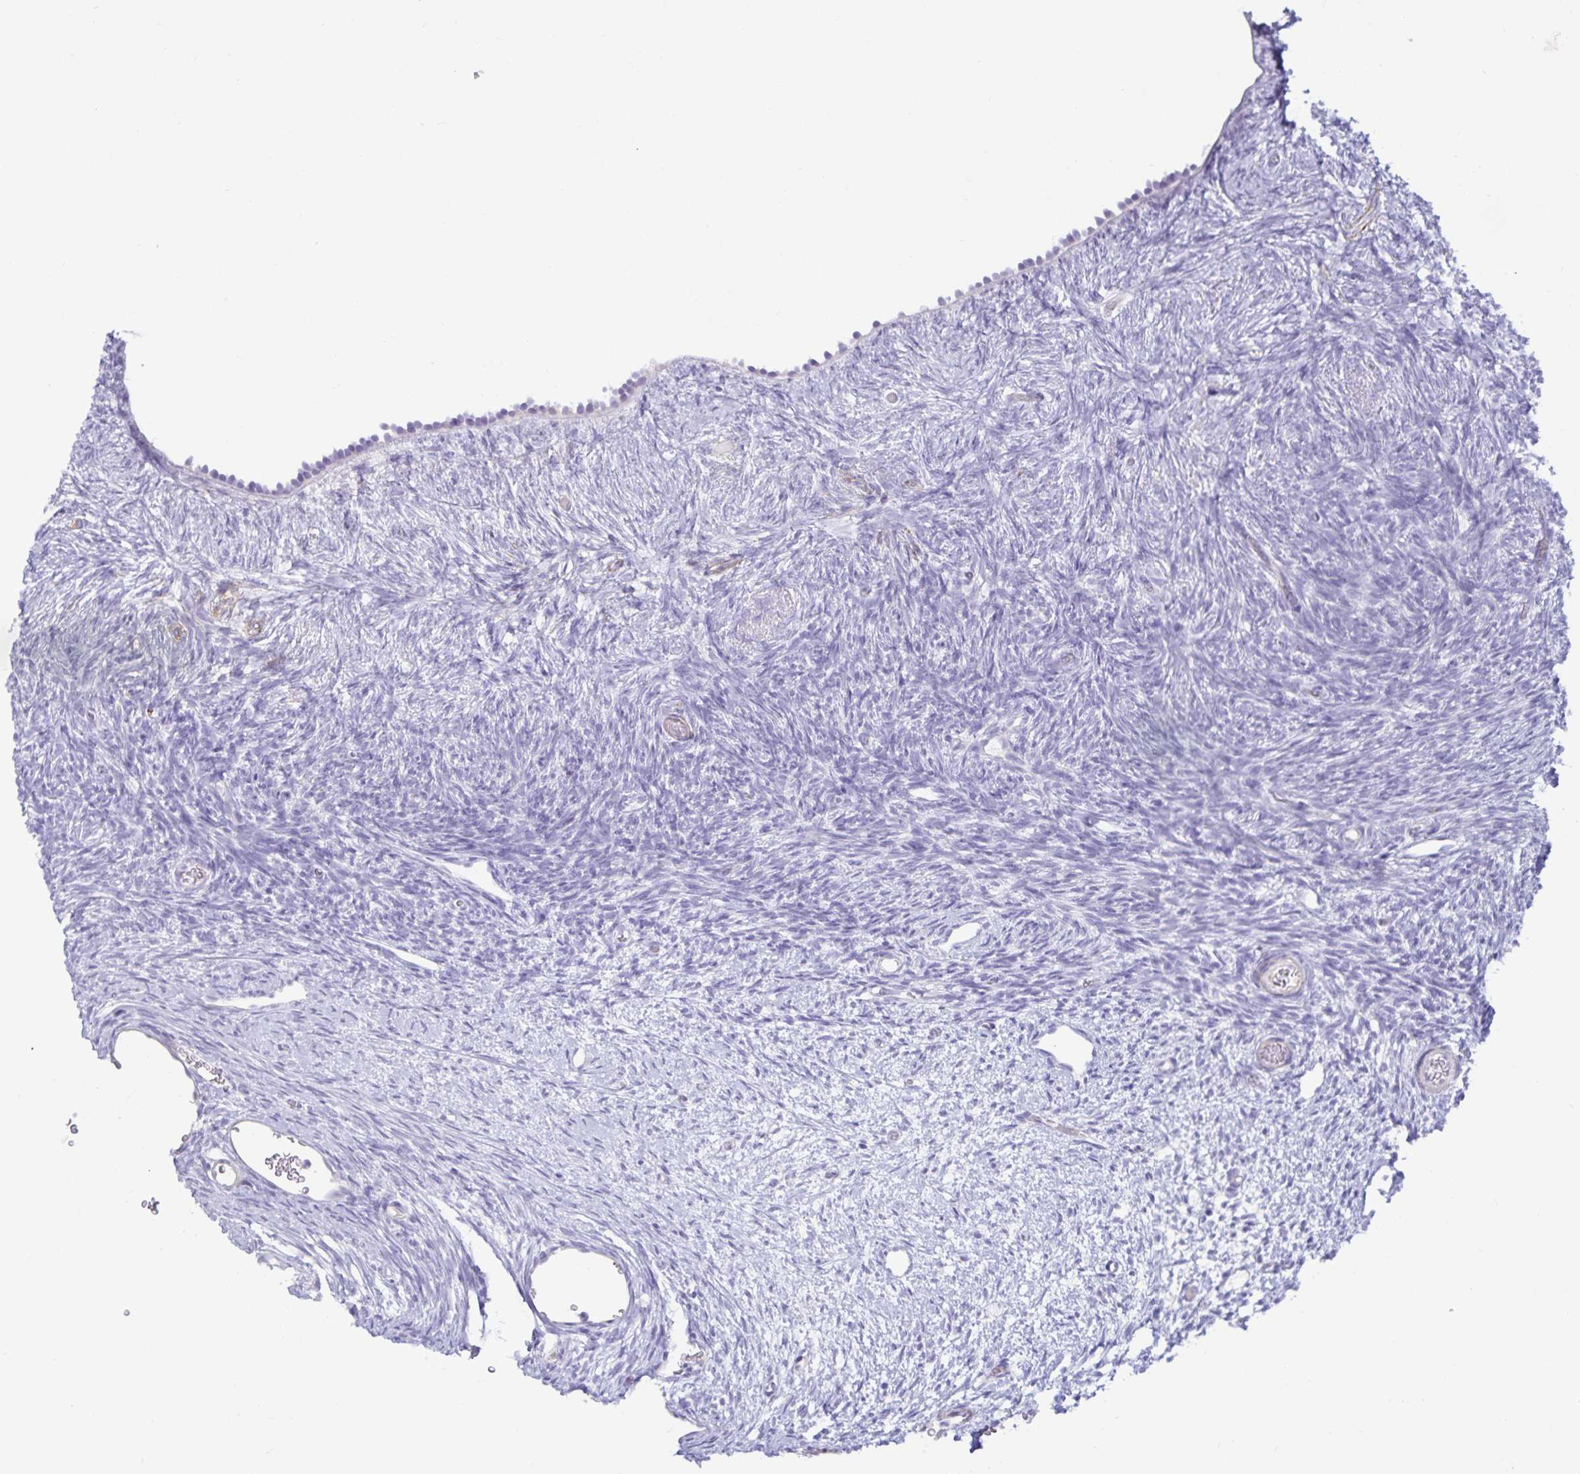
{"staining": {"intensity": "negative", "quantity": "none", "location": "none"}, "tissue": "ovary", "cell_type": "Follicle cells", "image_type": "normal", "snomed": [{"axis": "morphology", "description": "Normal tissue, NOS"}, {"axis": "topography", "description": "Ovary"}], "caption": "DAB (3,3'-diaminobenzidine) immunohistochemical staining of normal ovary exhibits no significant staining in follicle cells.", "gene": "SPAG4", "patient": {"sex": "female", "age": 39}}